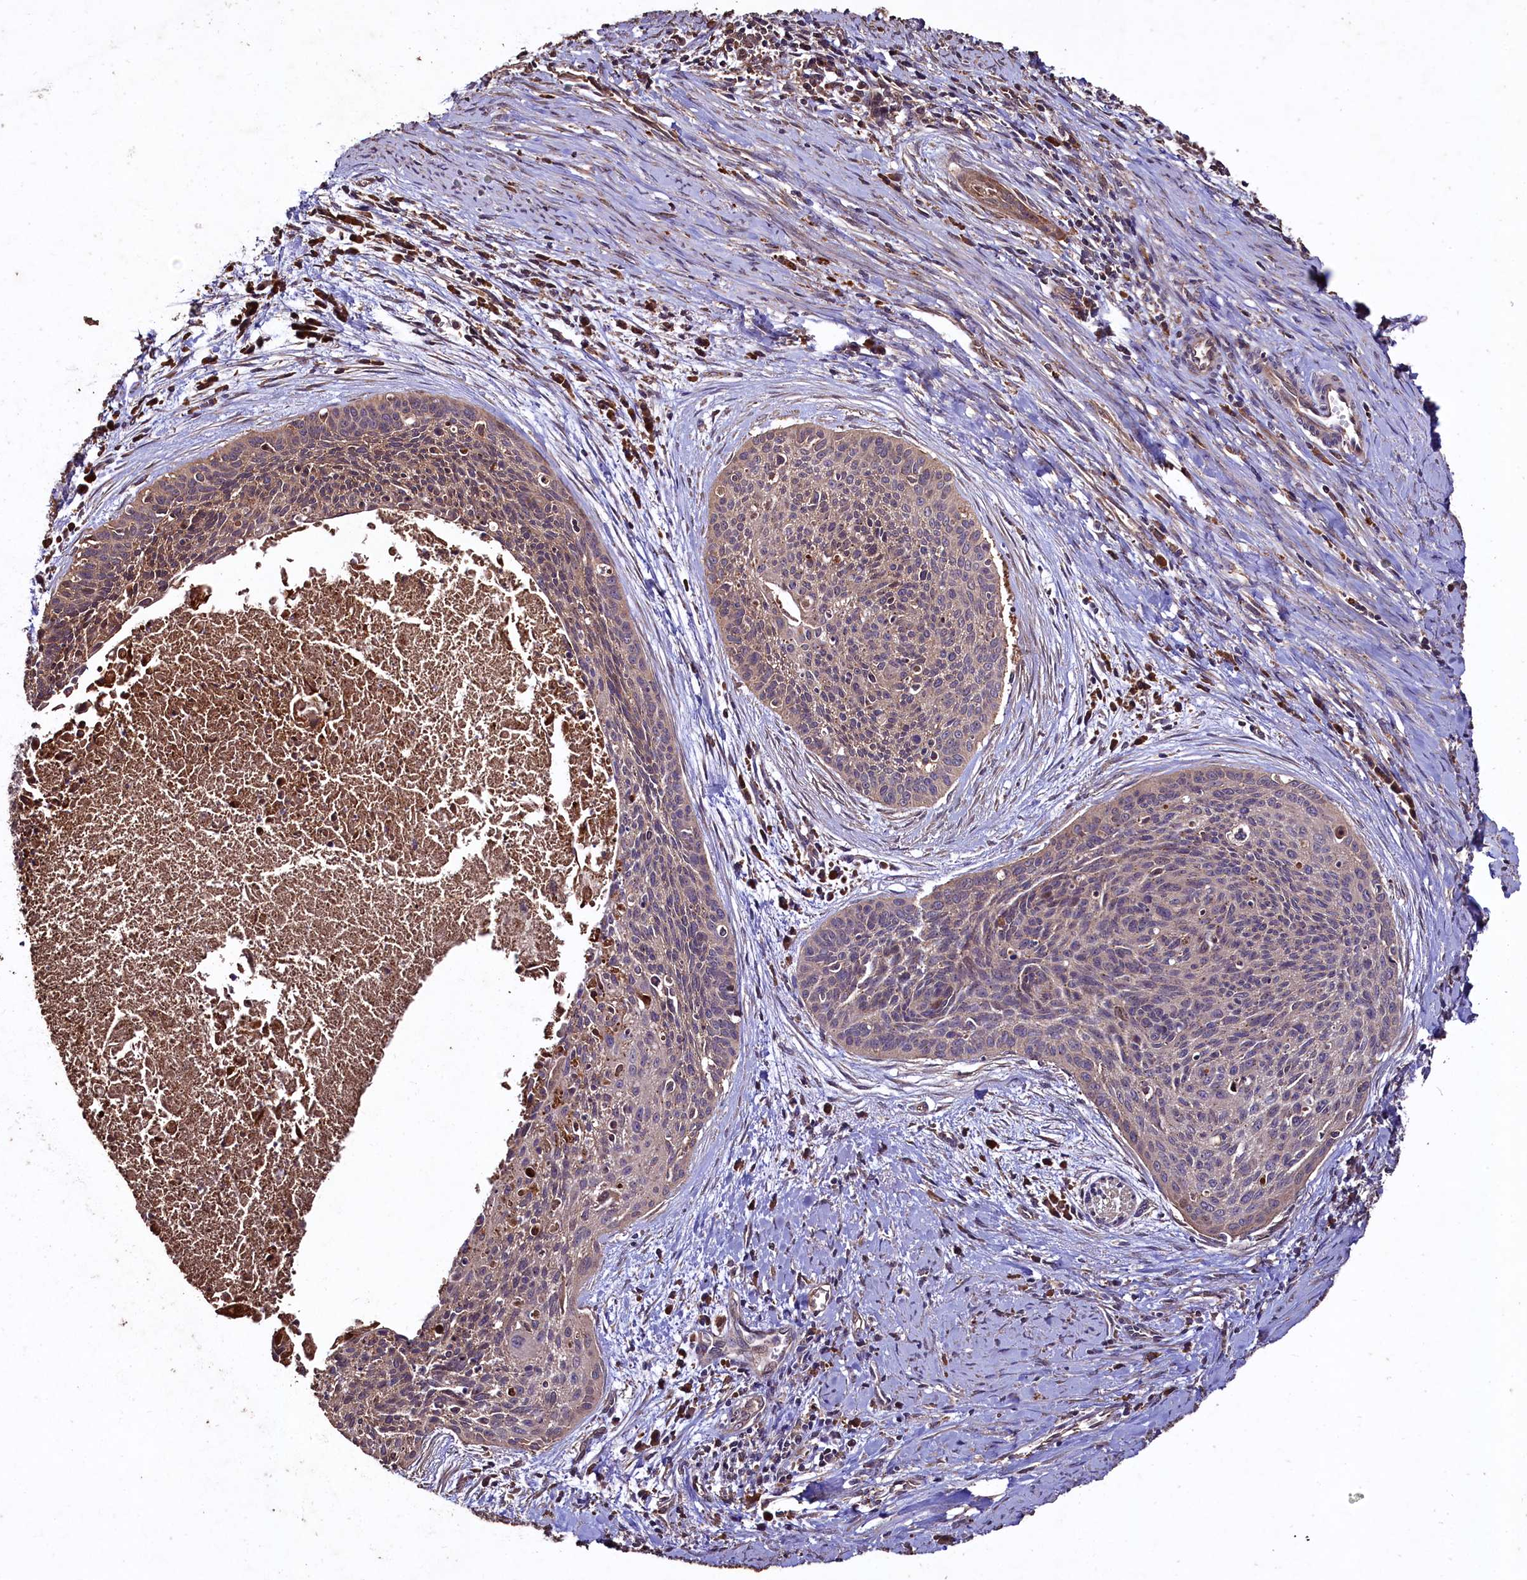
{"staining": {"intensity": "weak", "quantity": "25%-75%", "location": "cytoplasmic/membranous"}, "tissue": "cervical cancer", "cell_type": "Tumor cells", "image_type": "cancer", "snomed": [{"axis": "morphology", "description": "Squamous cell carcinoma, NOS"}, {"axis": "topography", "description": "Cervix"}], "caption": "Immunohistochemistry image of neoplastic tissue: cervical squamous cell carcinoma stained using immunohistochemistry (IHC) exhibits low levels of weak protein expression localized specifically in the cytoplasmic/membranous of tumor cells, appearing as a cytoplasmic/membranous brown color.", "gene": "TMEM98", "patient": {"sex": "female", "age": 55}}